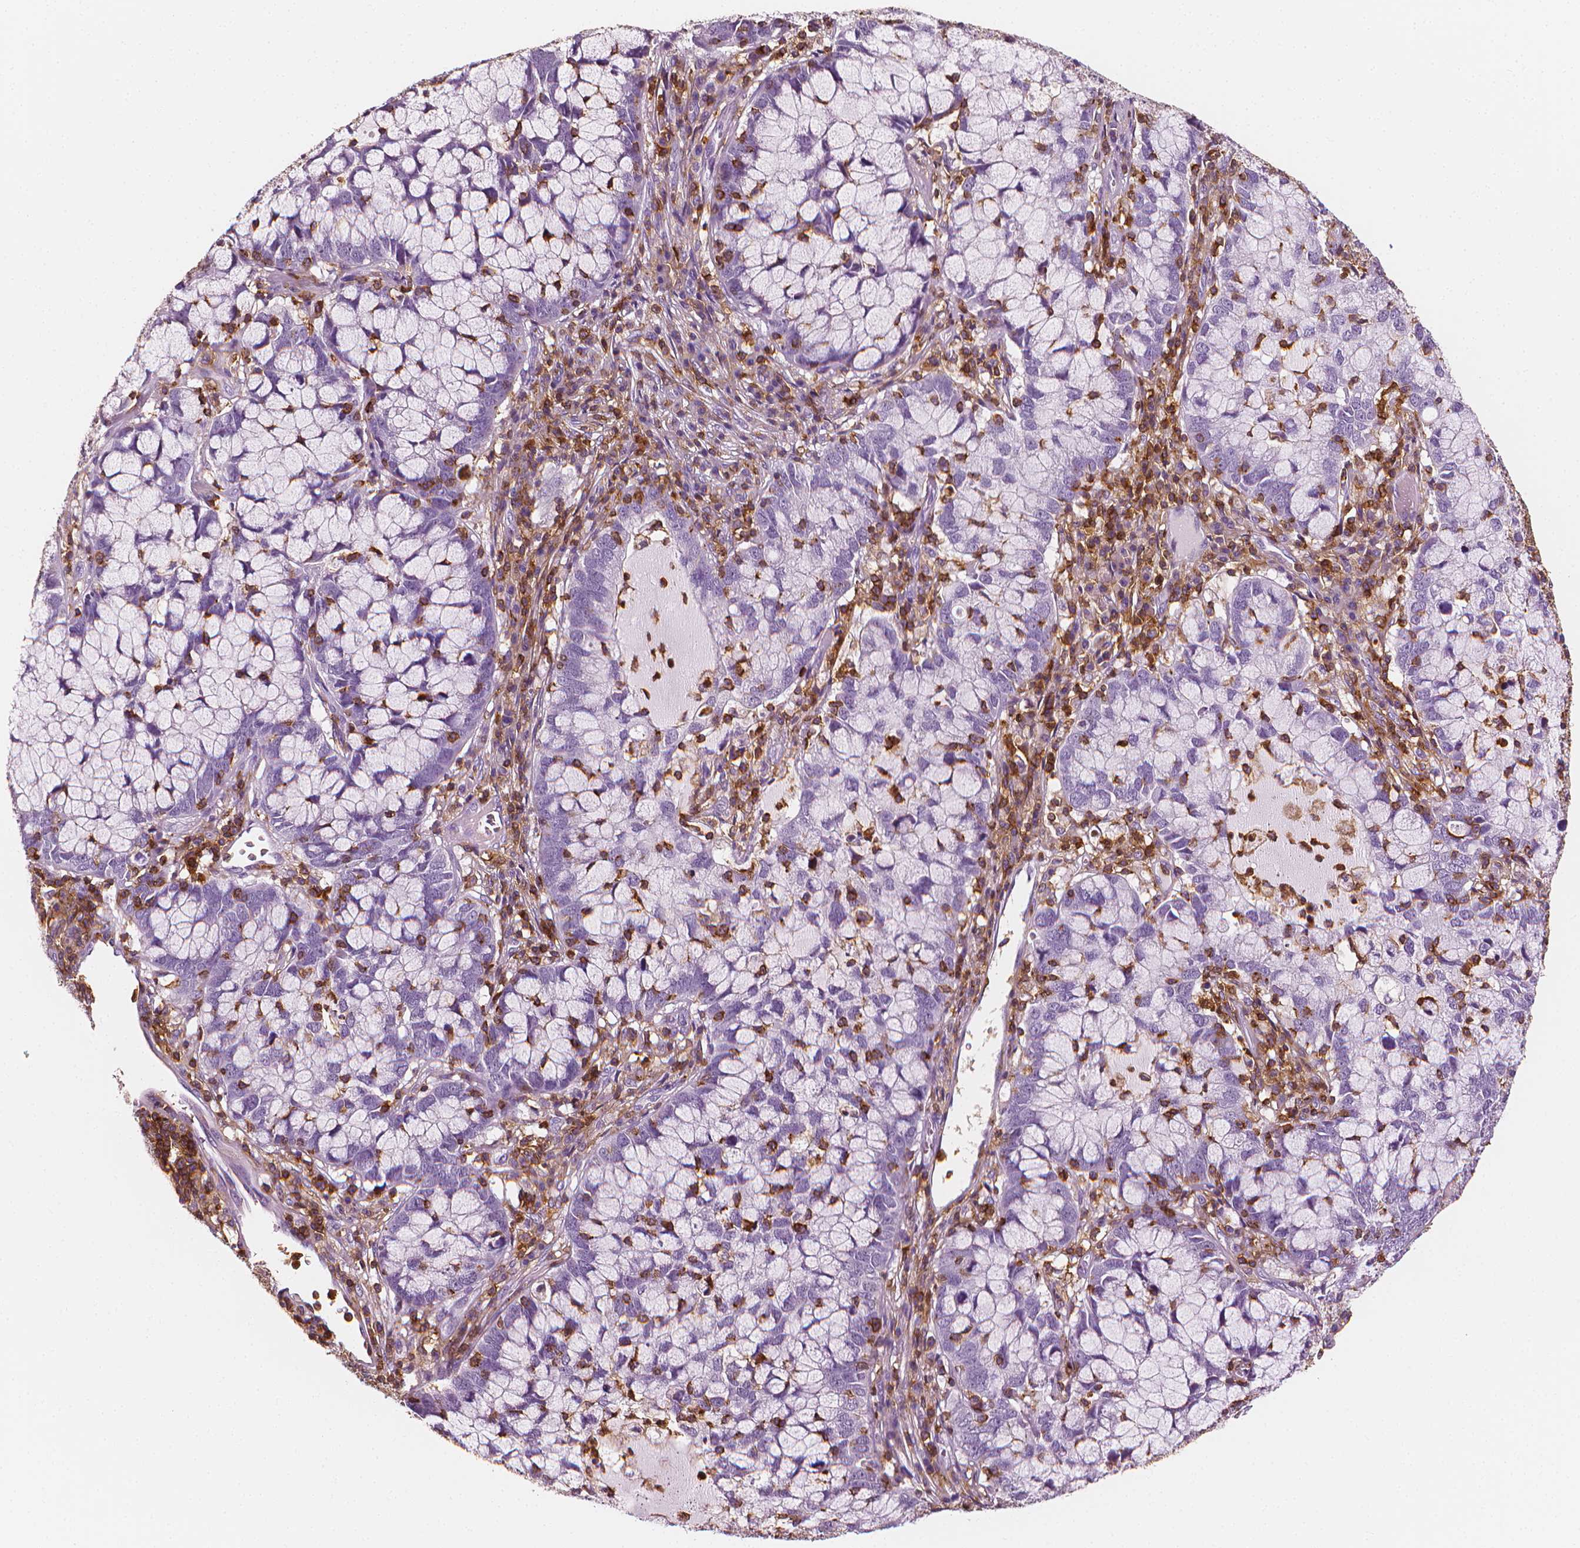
{"staining": {"intensity": "negative", "quantity": "none", "location": "none"}, "tissue": "cervical cancer", "cell_type": "Tumor cells", "image_type": "cancer", "snomed": [{"axis": "morphology", "description": "Adenocarcinoma, NOS"}, {"axis": "topography", "description": "Cervix"}], "caption": "DAB (3,3'-diaminobenzidine) immunohistochemical staining of cervical cancer (adenocarcinoma) displays no significant positivity in tumor cells. The staining was performed using DAB to visualize the protein expression in brown, while the nuclei were stained in blue with hematoxylin (Magnification: 20x).", "gene": "PTPRC", "patient": {"sex": "female", "age": 40}}